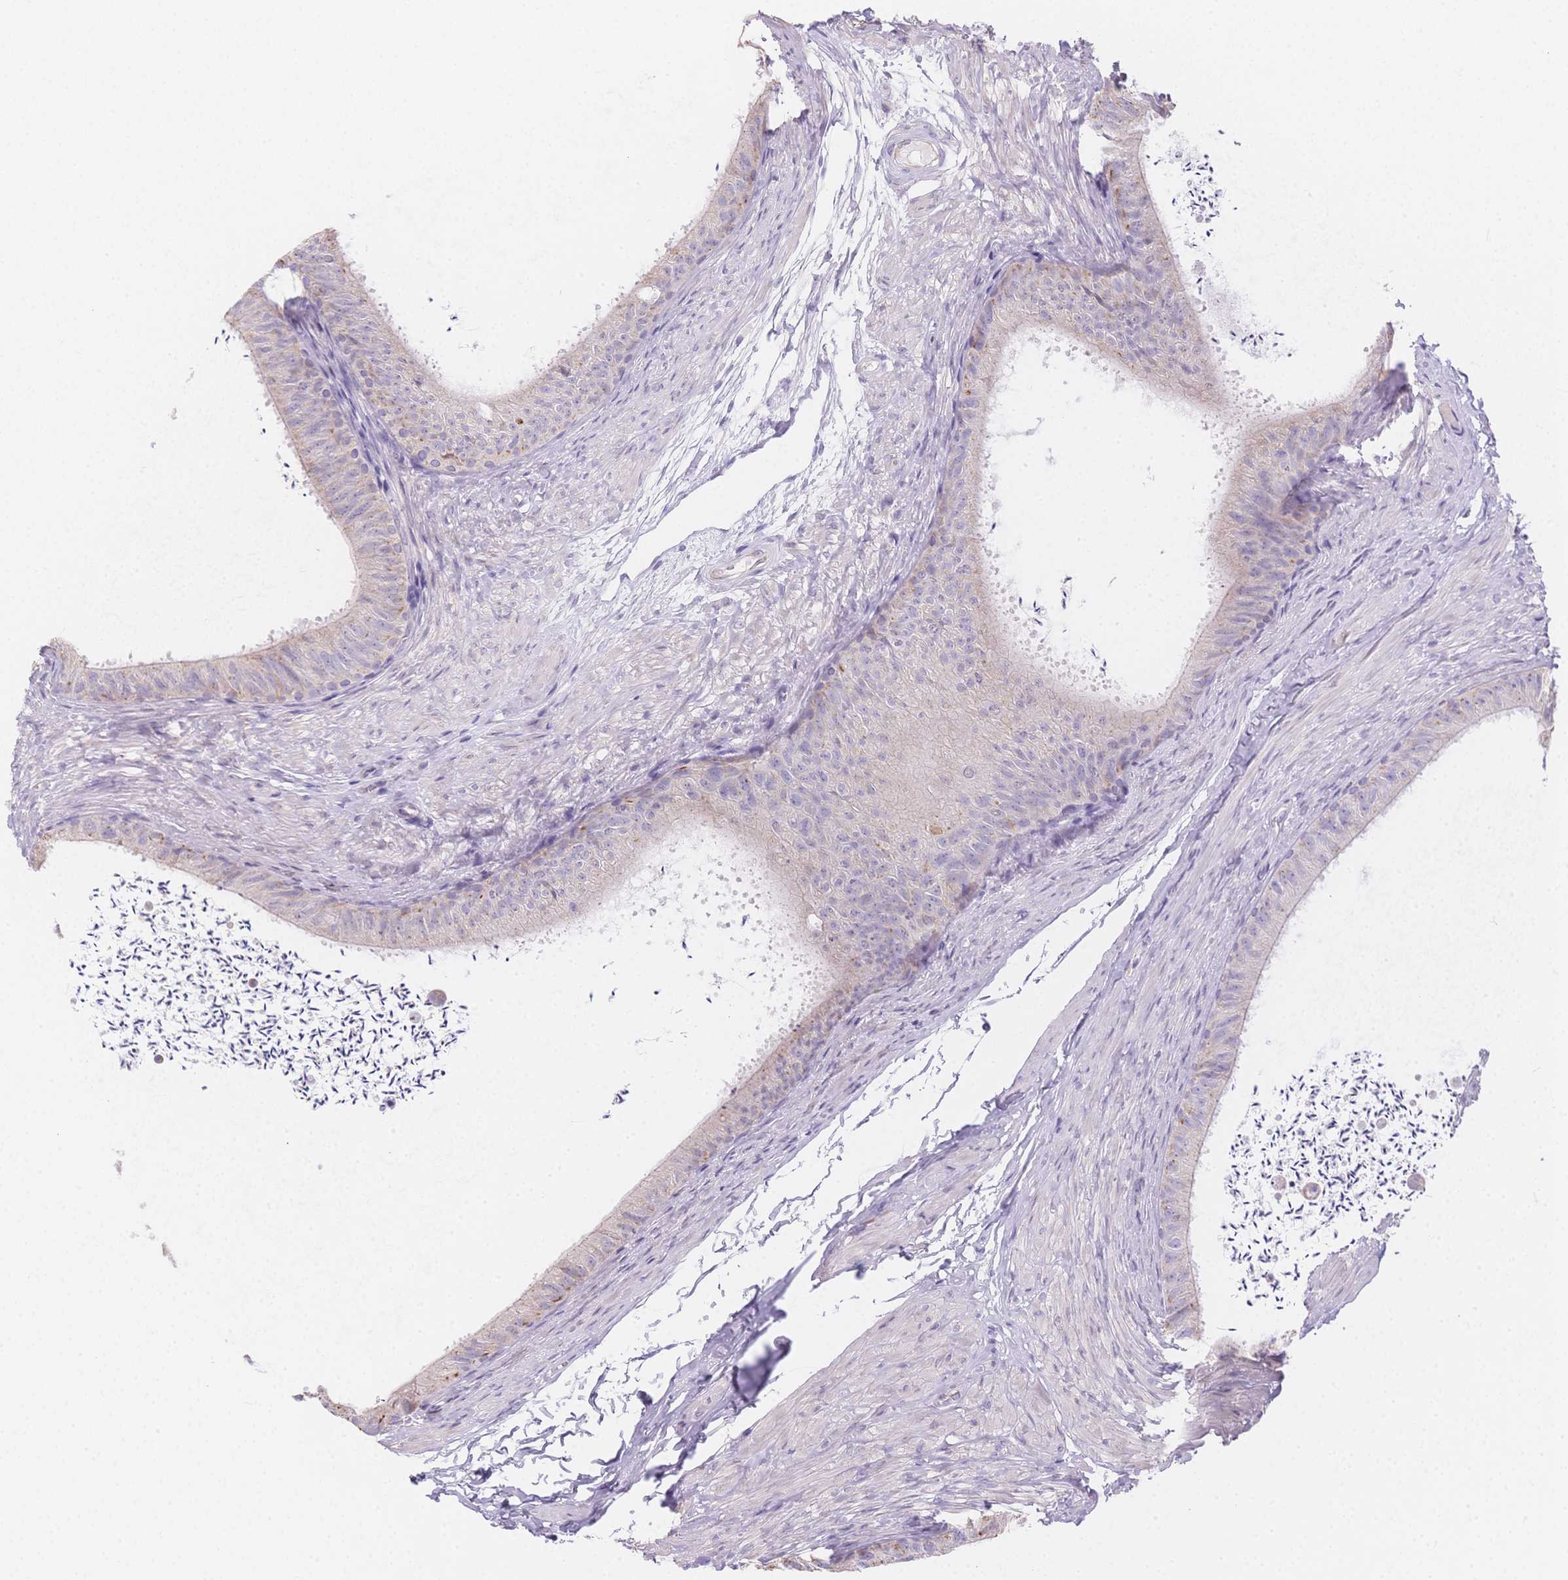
{"staining": {"intensity": "weak", "quantity": "<25%", "location": "cytoplasmic/membranous"}, "tissue": "epididymis", "cell_type": "Glandular cells", "image_type": "normal", "snomed": [{"axis": "morphology", "description": "Normal tissue, NOS"}, {"axis": "topography", "description": "Epididymis, spermatic cord, NOS"}, {"axis": "topography", "description": "Epididymis"}, {"axis": "topography", "description": "Peripheral nerve tissue"}], "caption": "This is a image of IHC staining of benign epididymis, which shows no staining in glandular cells.", "gene": "SMYD1", "patient": {"sex": "male", "age": 29}}